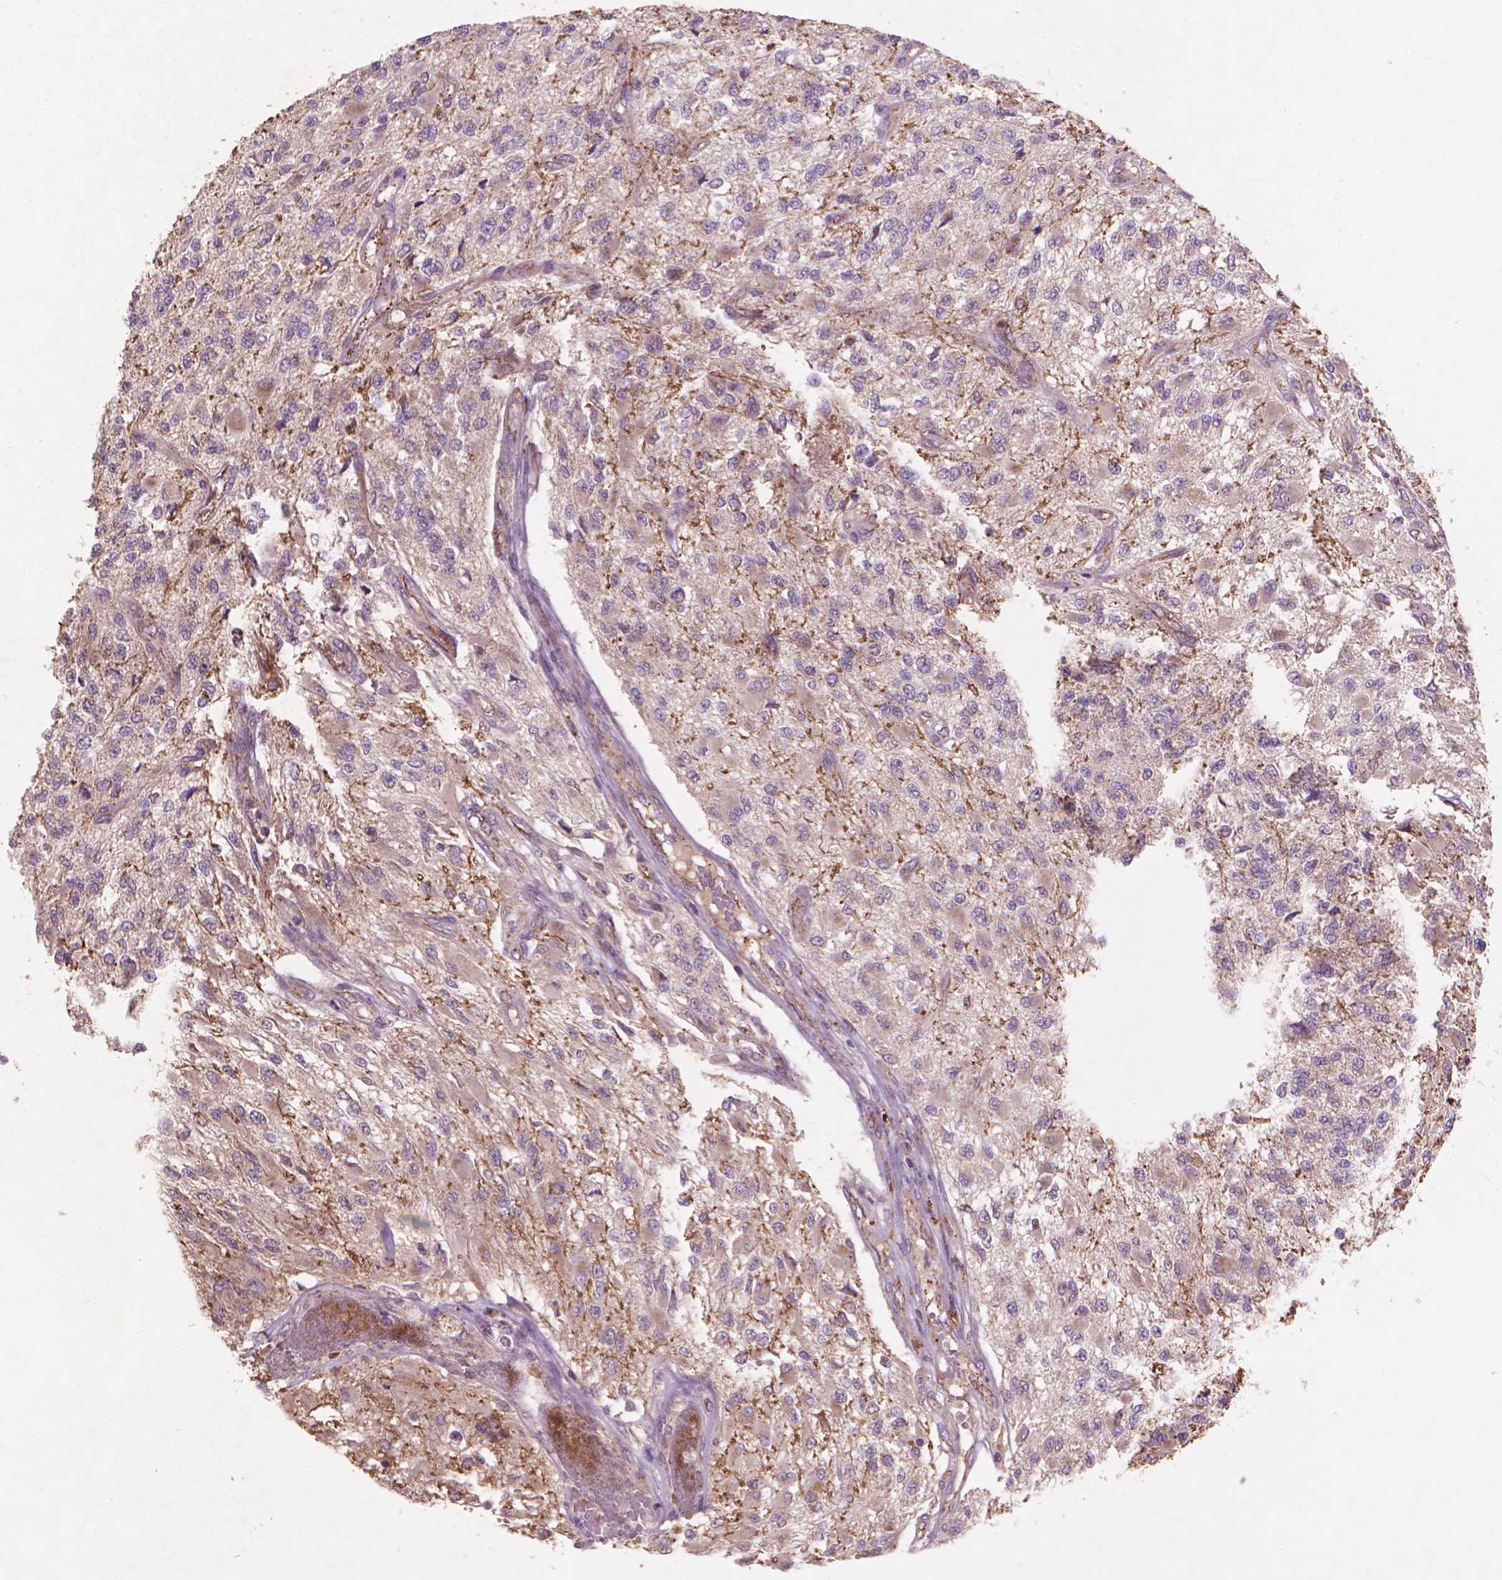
{"staining": {"intensity": "negative", "quantity": "none", "location": "none"}, "tissue": "glioma", "cell_type": "Tumor cells", "image_type": "cancer", "snomed": [{"axis": "morphology", "description": "Glioma, malignant, High grade"}, {"axis": "topography", "description": "Brain"}], "caption": "A high-resolution histopathology image shows immunohistochemistry staining of malignant glioma (high-grade), which exhibits no significant positivity in tumor cells.", "gene": "NLRX1", "patient": {"sex": "female", "age": 63}}